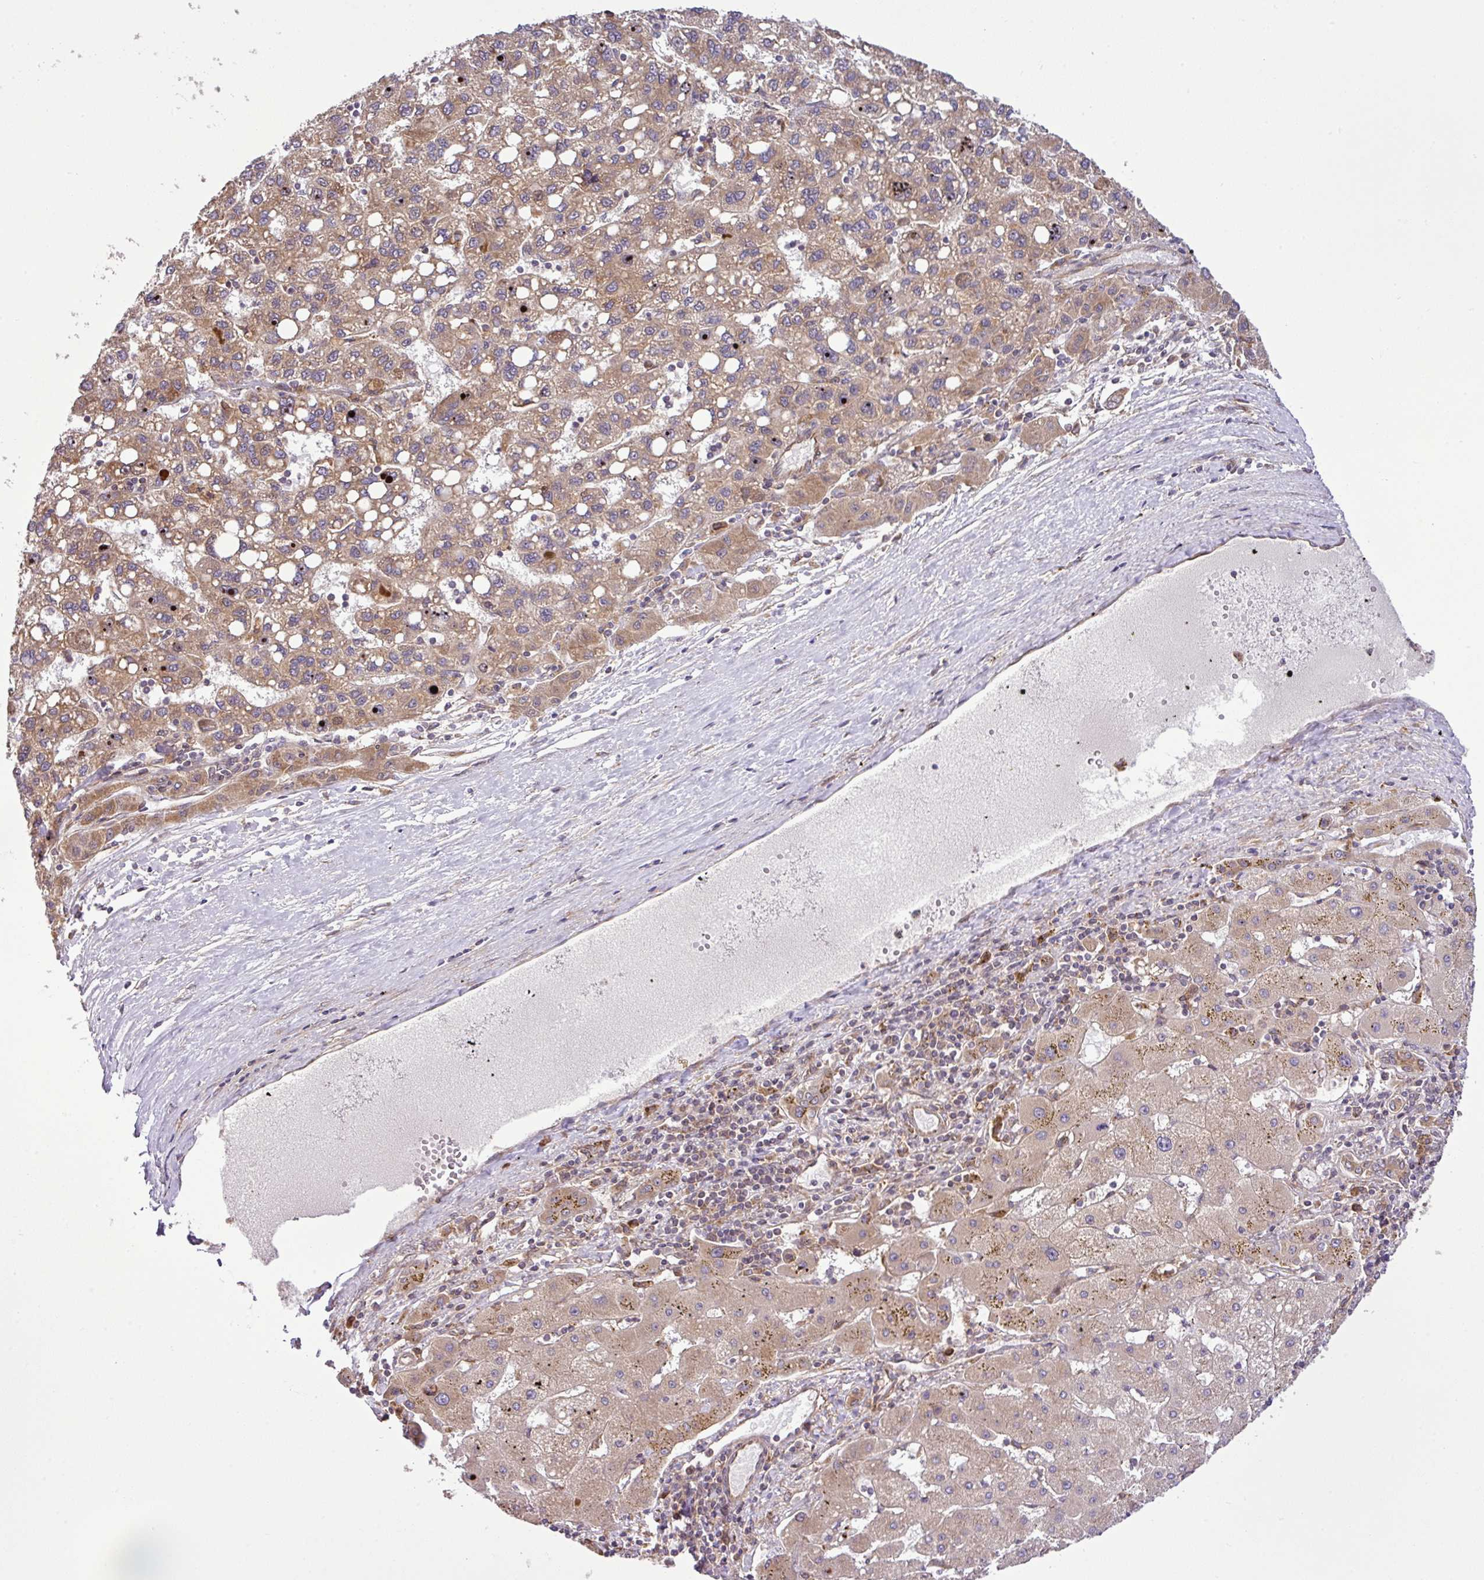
{"staining": {"intensity": "moderate", "quantity": ">75%", "location": "cytoplasmic/membranous"}, "tissue": "liver cancer", "cell_type": "Tumor cells", "image_type": "cancer", "snomed": [{"axis": "morphology", "description": "Carcinoma, Hepatocellular, NOS"}, {"axis": "topography", "description": "Liver"}], "caption": "An immunohistochemistry histopathology image of tumor tissue is shown. Protein staining in brown highlights moderate cytoplasmic/membranous positivity in liver cancer within tumor cells.", "gene": "DLGAP4", "patient": {"sex": "female", "age": 82}}